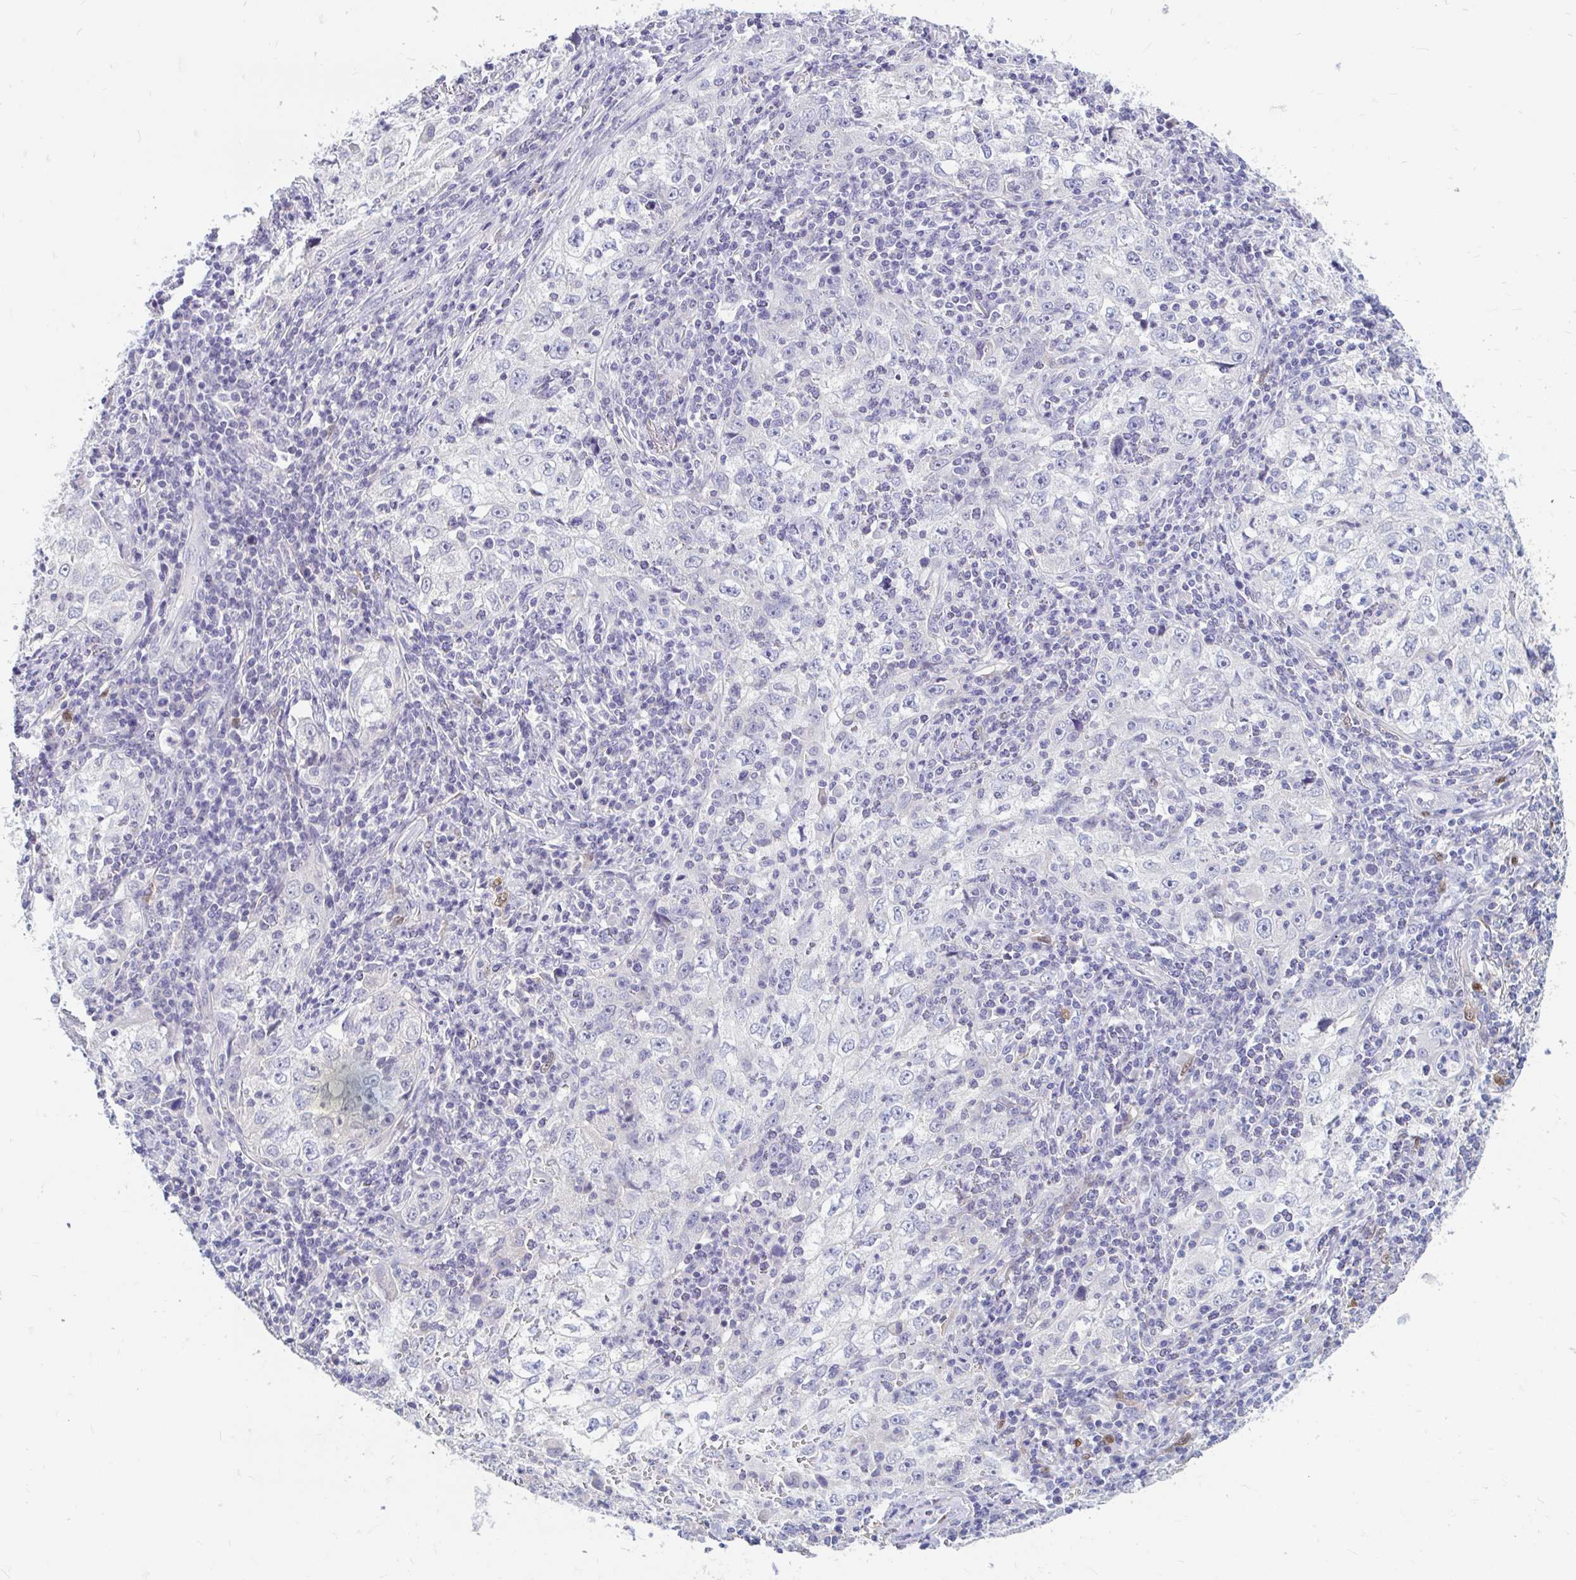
{"staining": {"intensity": "negative", "quantity": "none", "location": "none"}, "tissue": "lung cancer", "cell_type": "Tumor cells", "image_type": "cancer", "snomed": [{"axis": "morphology", "description": "Squamous cell carcinoma, NOS"}, {"axis": "topography", "description": "Lung"}], "caption": "Tumor cells show no significant staining in lung cancer (squamous cell carcinoma).", "gene": "ADH1A", "patient": {"sex": "male", "age": 71}}